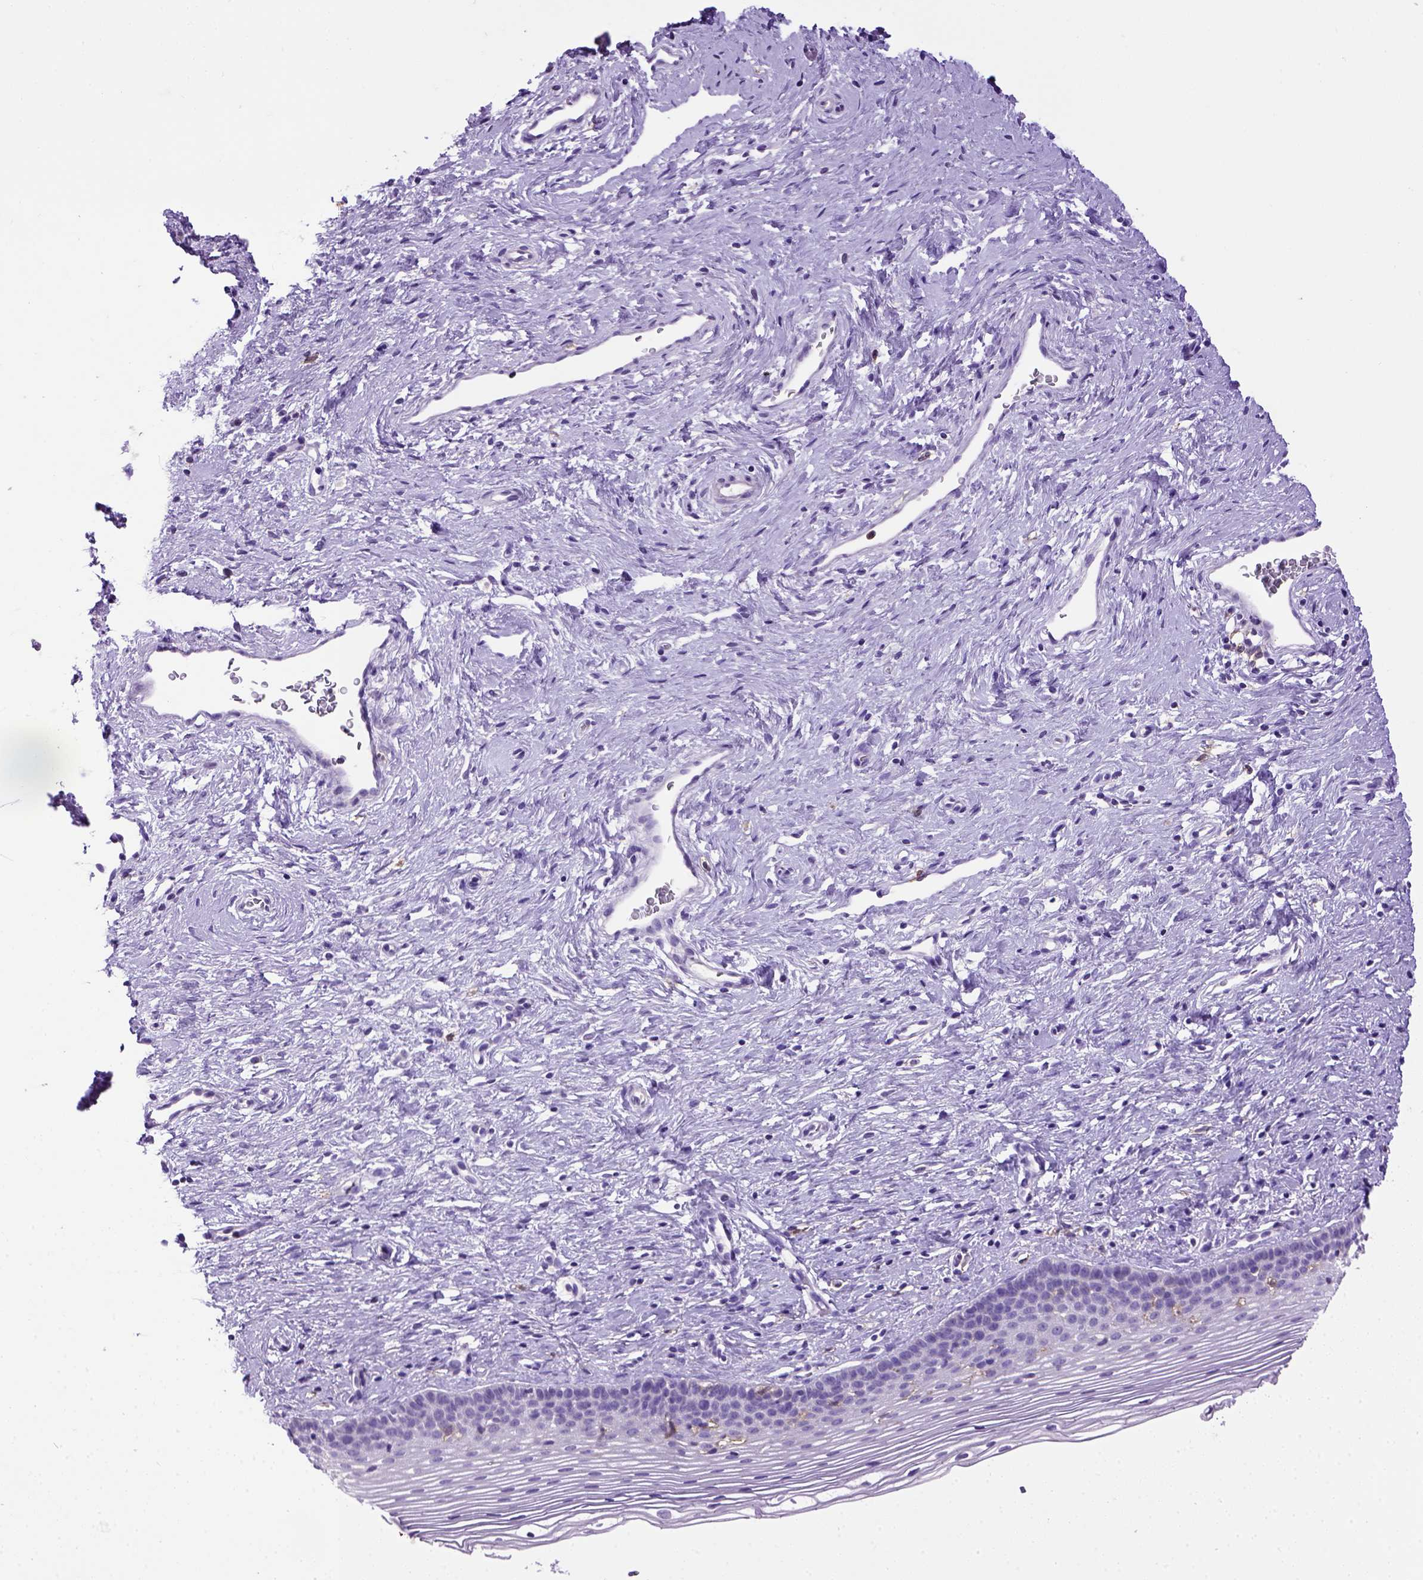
{"staining": {"intensity": "negative", "quantity": "none", "location": "none"}, "tissue": "cervix", "cell_type": "Glandular cells", "image_type": "normal", "snomed": [{"axis": "morphology", "description": "Normal tissue, NOS"}, {"axis": "topography", "description": "Cervix"}], "caption": "Immunohistochemistry (IHC) of benign human cervix displays no staining in glandular cells.", "gene": "ITGAX", "patient": {"sex": "female", "age": 39}}